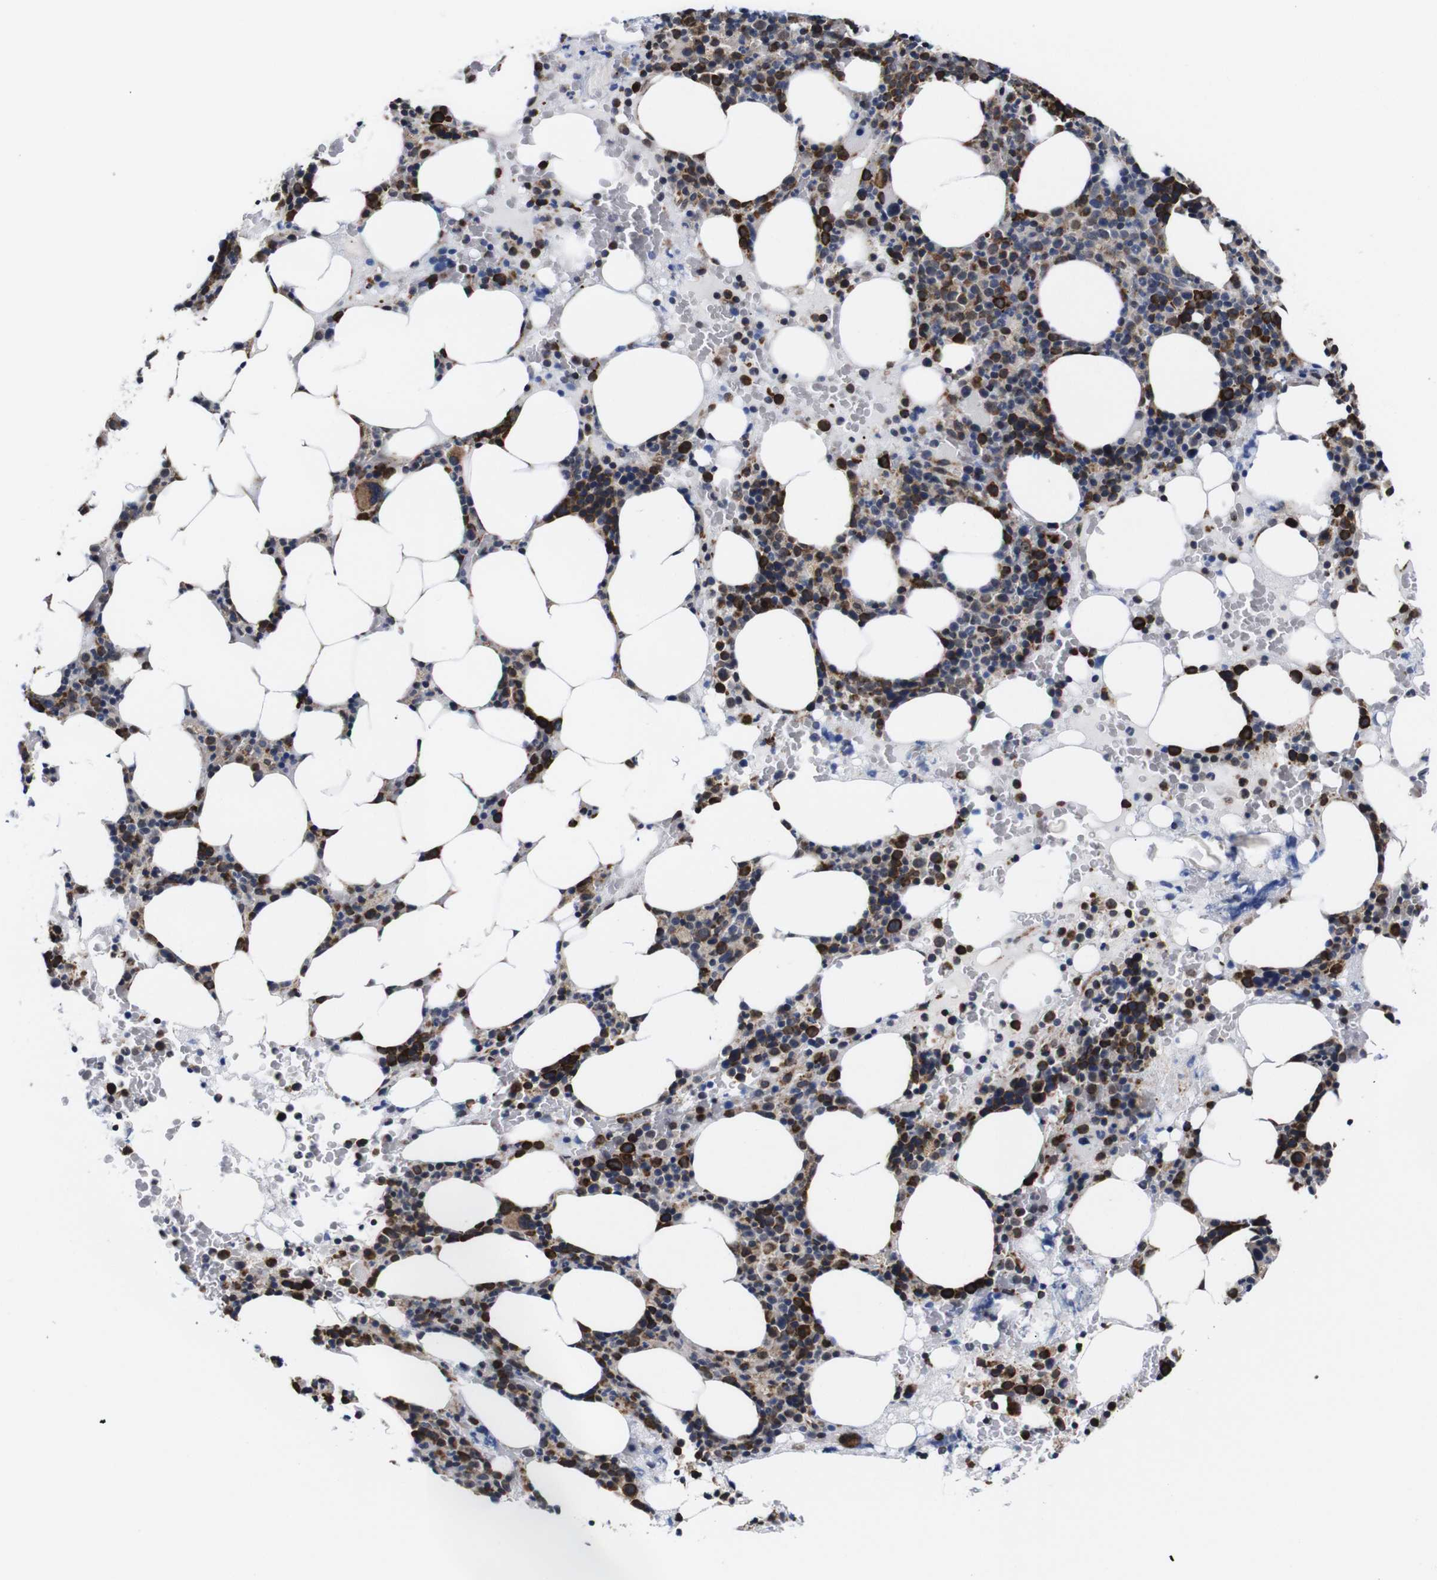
{"staining": {"intensity": "strong", "quantity": "25%-75%", "location": "cytoplasmic/membranous"}, "tissue": "bone marrow", "cell_type": "Hematopoietic cells", "image_type": "normal", "snomed": [{"axis": "morphology", "description": "Normal tissue, NOS"}, {"axis": "morphology", "description": "Inflammation, NOS"}, {"axis": "topography", "description": "Bone marrow"}], "caption": "Immunohistochemistry micrograph of normal bone marrow: human bone marrow stained using immunohistochemistry (IHC) shows high levels of strong protein expression localized specifically in the cytoplasmic/membranous of hematopoietic cells, appearing as a cytoplasmic/membranous brown color.", "gene": "C17orf80", "patient": {"sex": "female", "age": 84}}